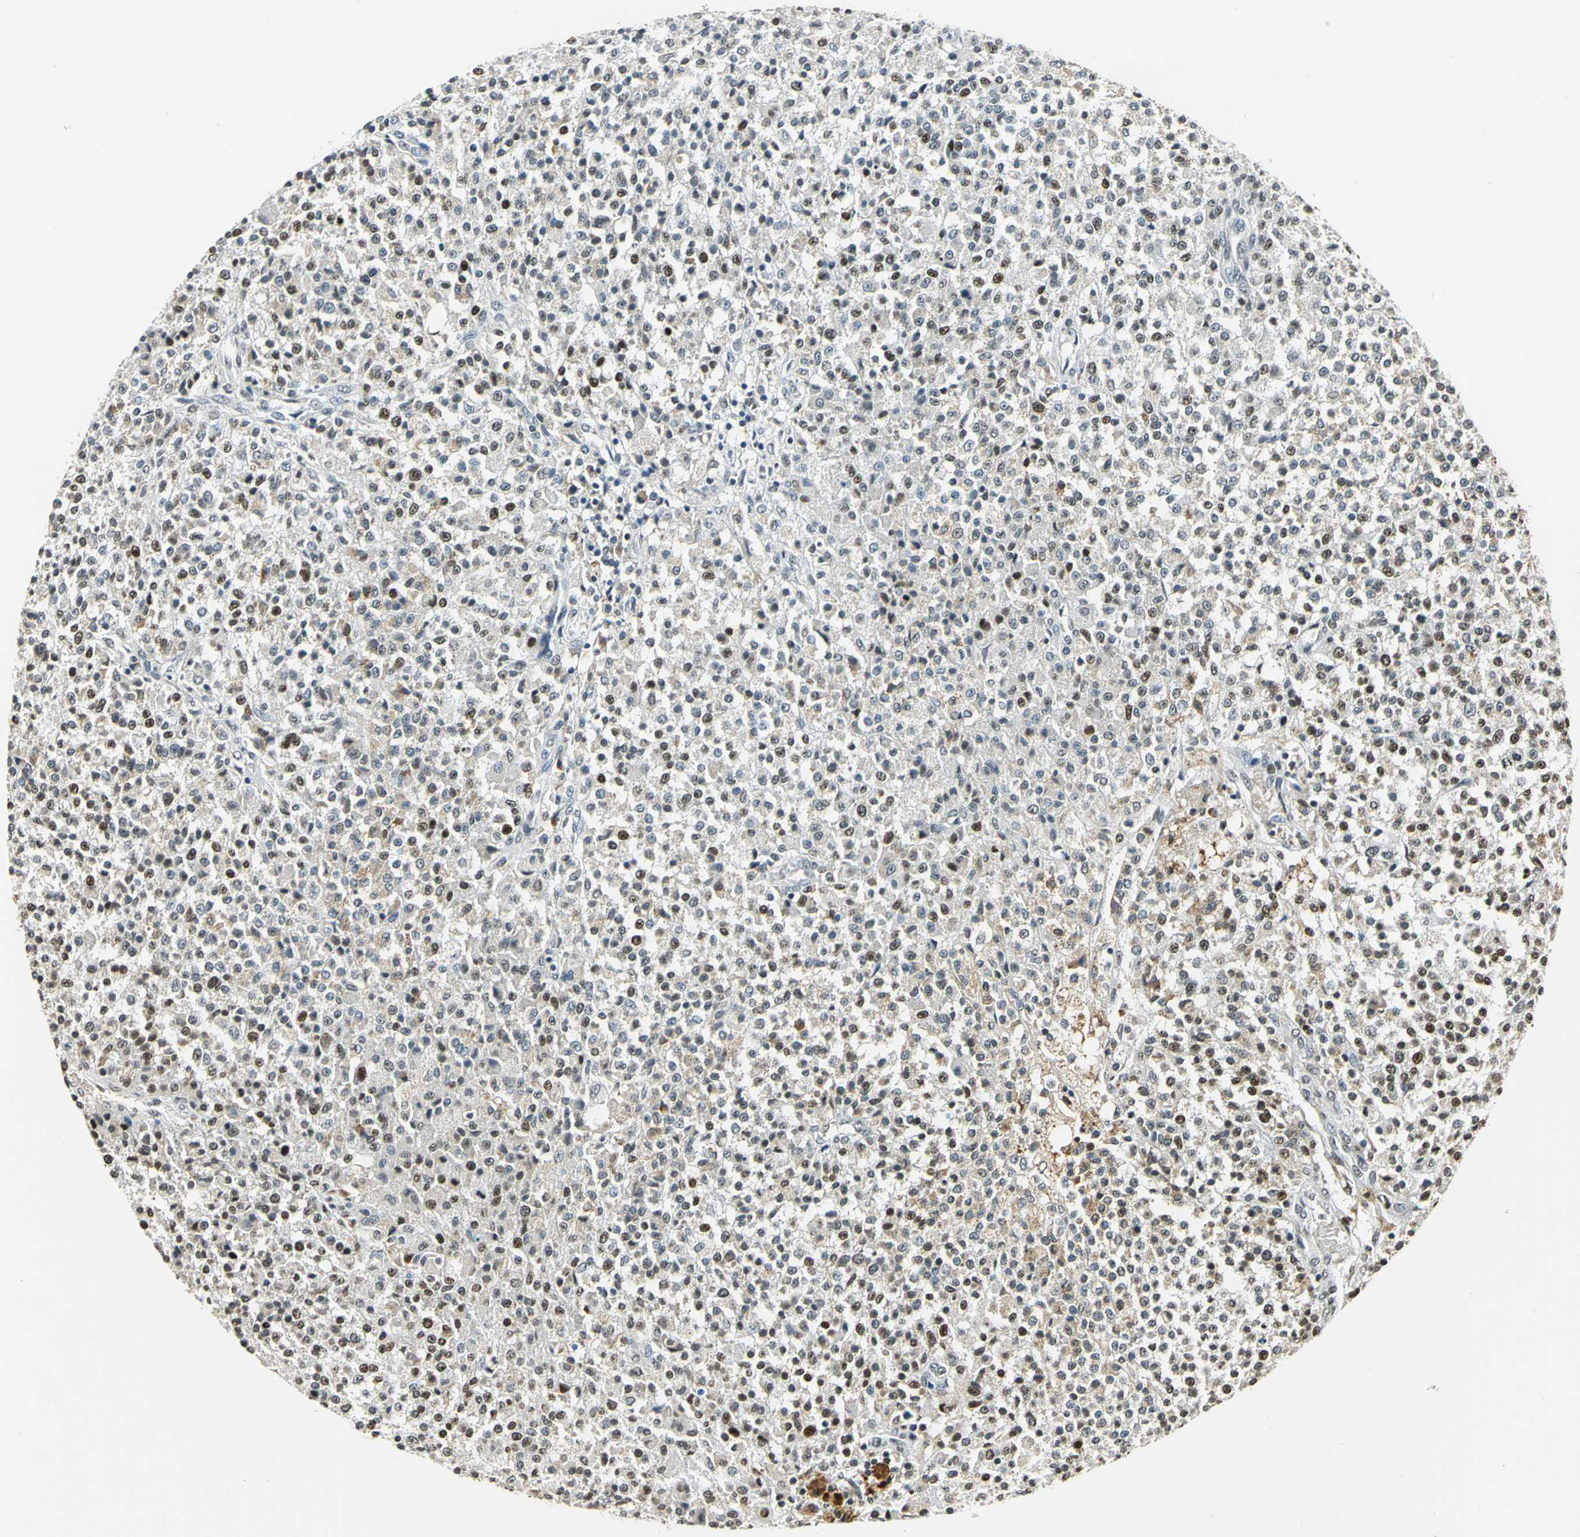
{"staining": {"intensity": "strong", "quantity": "<25%", "location": "nuclear"}, "tissue": "testis cancer", "cell_type": "Tumor cells", "image_type": "cancer", "snomed": [{"axis": "morphology", "description": "Seminoma, NOS"}, {"axis": "topography", "description": "Testis"}], "caption": "The image demonstrates immunohistochemical staining of seminoma (testis). There is strong nuclear expression is identified in approximately <25% of tumor cells.", "gene": "MCM4", "patient": {"sex": "male", "age": 59}}